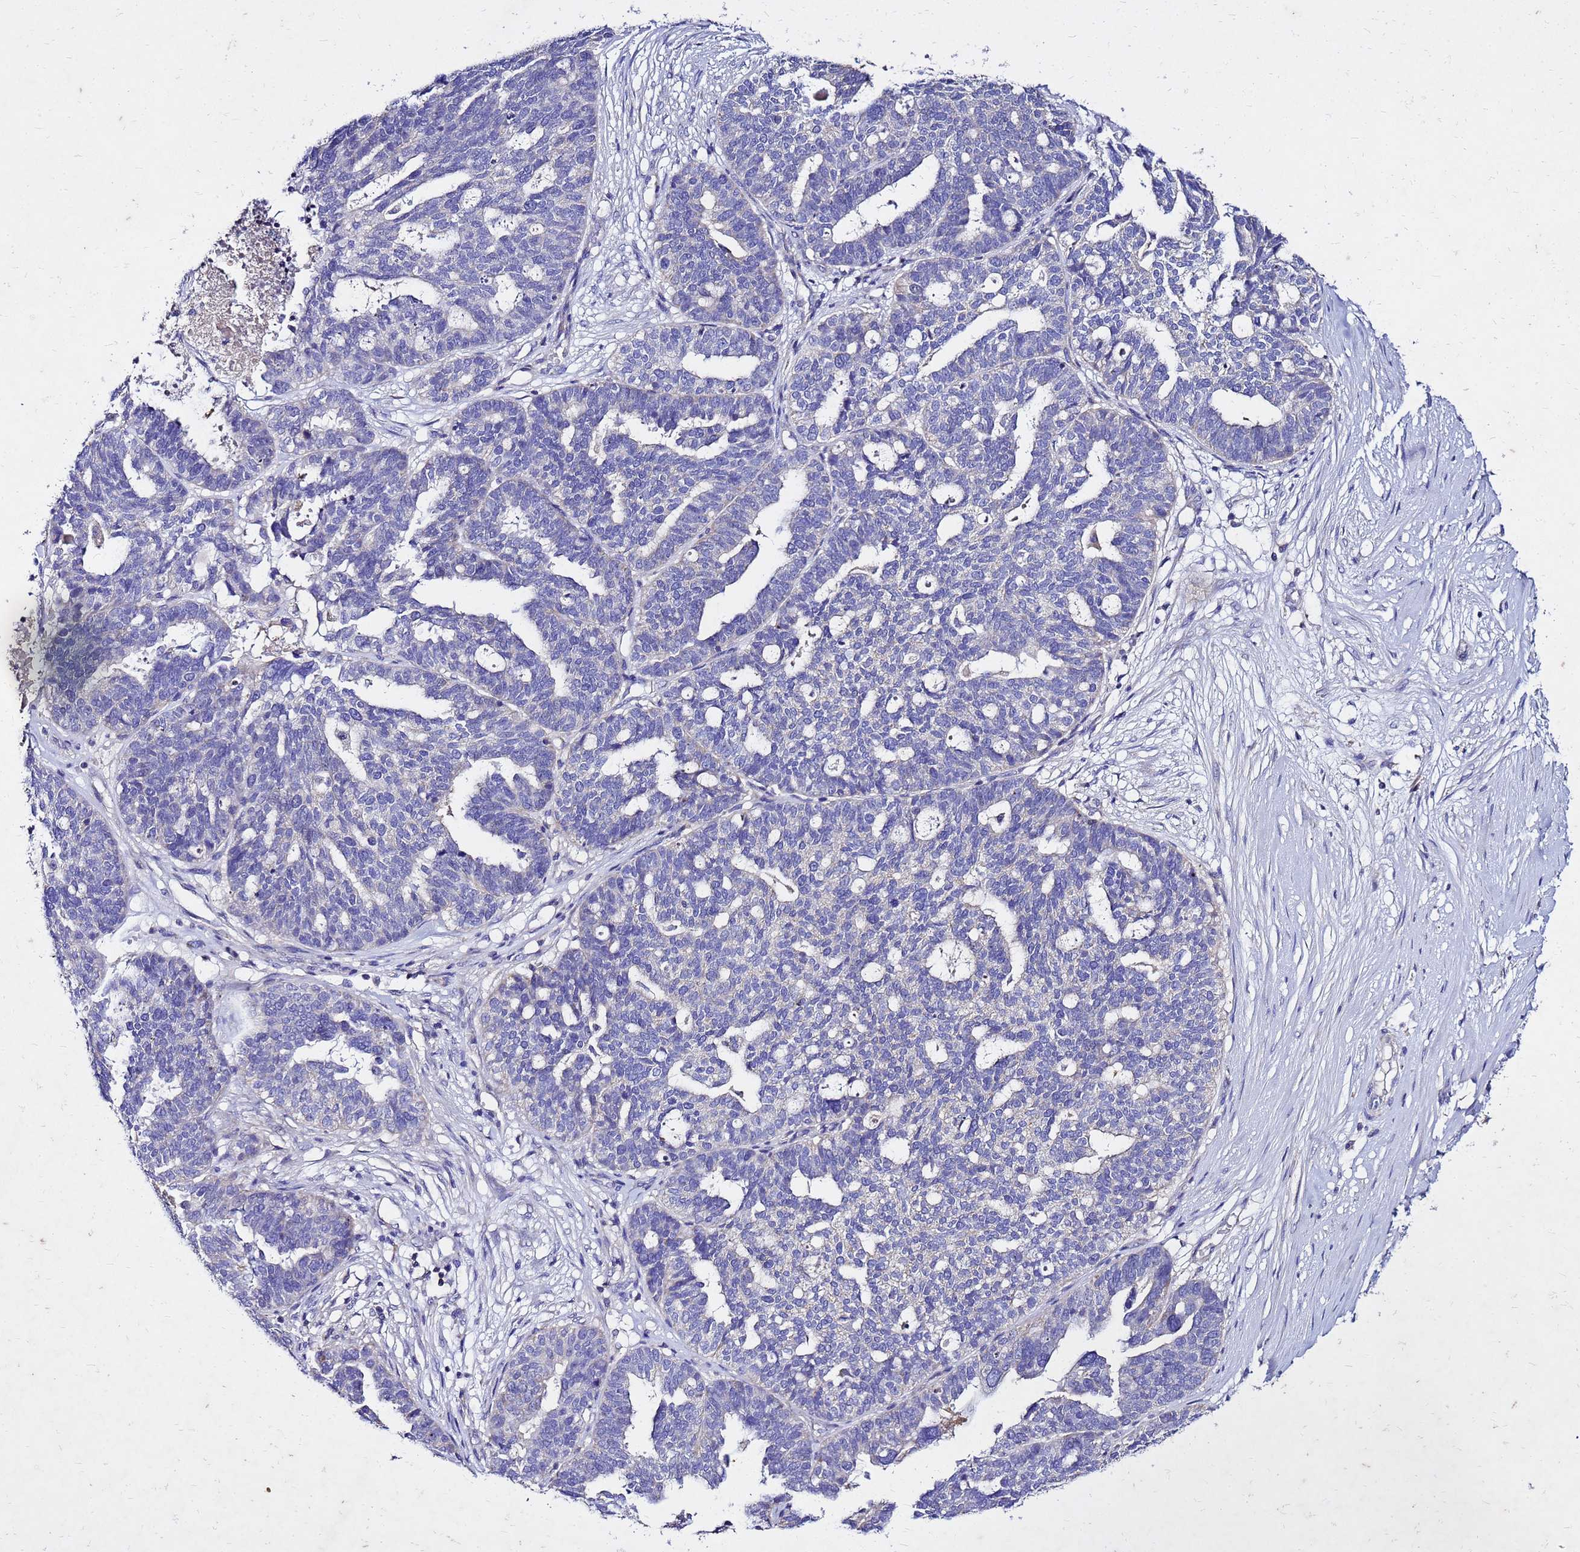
{"staining": {"intensity": "negative", "quantity": "none", "location": "none"}, "tissue": "ovarian cancer", "cell_type": "Tumor cells", "image_type": "cancer", "snomed": [{"axis": "morphology", "description": "Cystadenocarcinoma, serous, NOS"}, {"axis": "topography", "description": "Ovary"}], "caption": "This is an IHC photomicrograph of serous cystadenocarcinoma (ovarian). There is no positivity in tumor cells.", "gene": "COX14", "patient": {"sex": "female", "age": 59}}